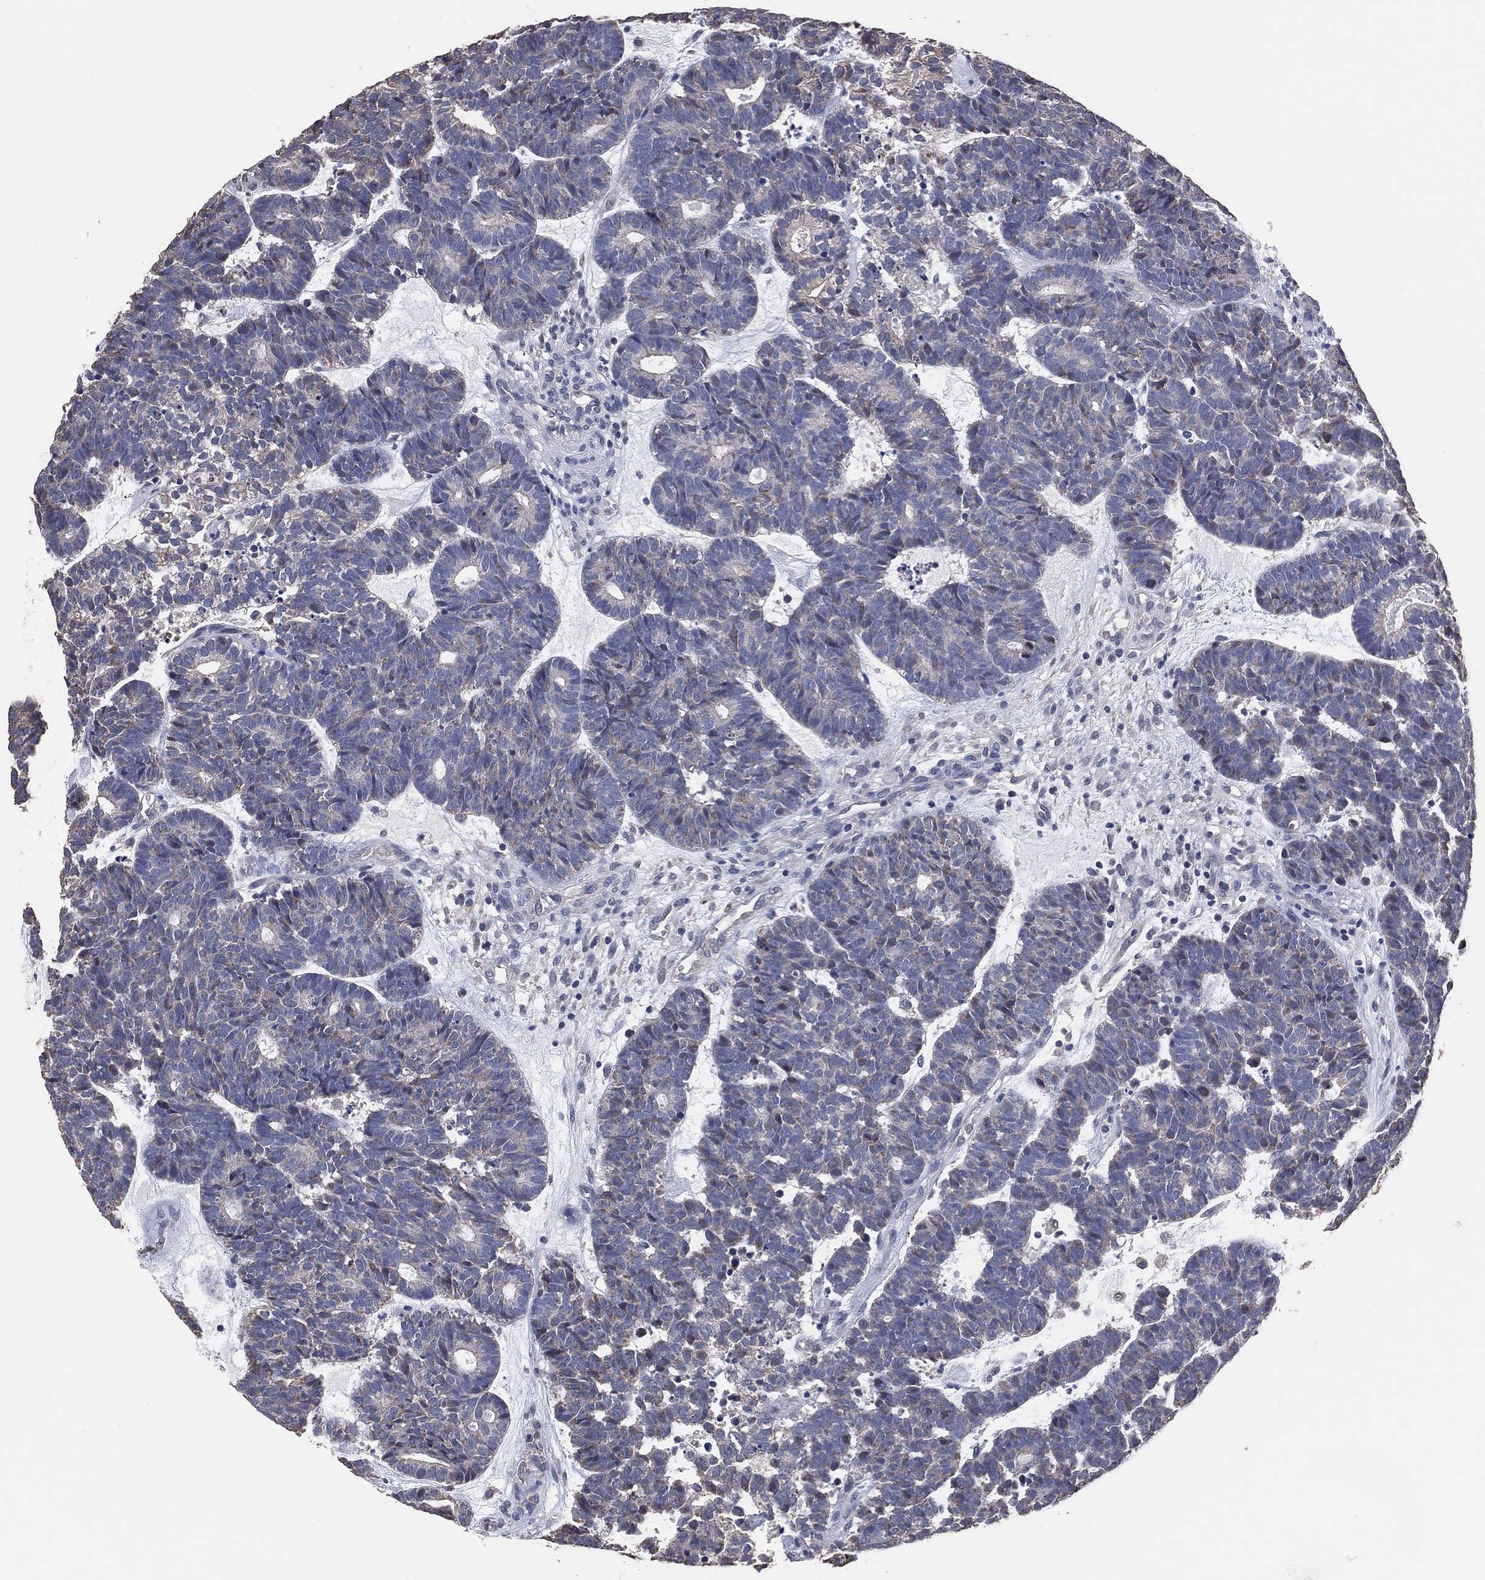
{"staining": {"intensity": "weak", "quantity": "<25%", "location": "cytoplasmic/membranous"}, "tissue": "head and neck cancer", "cell_type": "Tumor cells", "image_type": "cancer", "snomed": [{"axis": "morphology", "description": "Adenocarcinoma, NOS"}, {"axis": "topography", "description": "Head-Neck"}], "caption": "Tumor cells are negative for brown protein staining in head and neck cancer (adenocarcinoma).", "gene": "KLK5", "patient": {"sex": "female", "age": 81}}